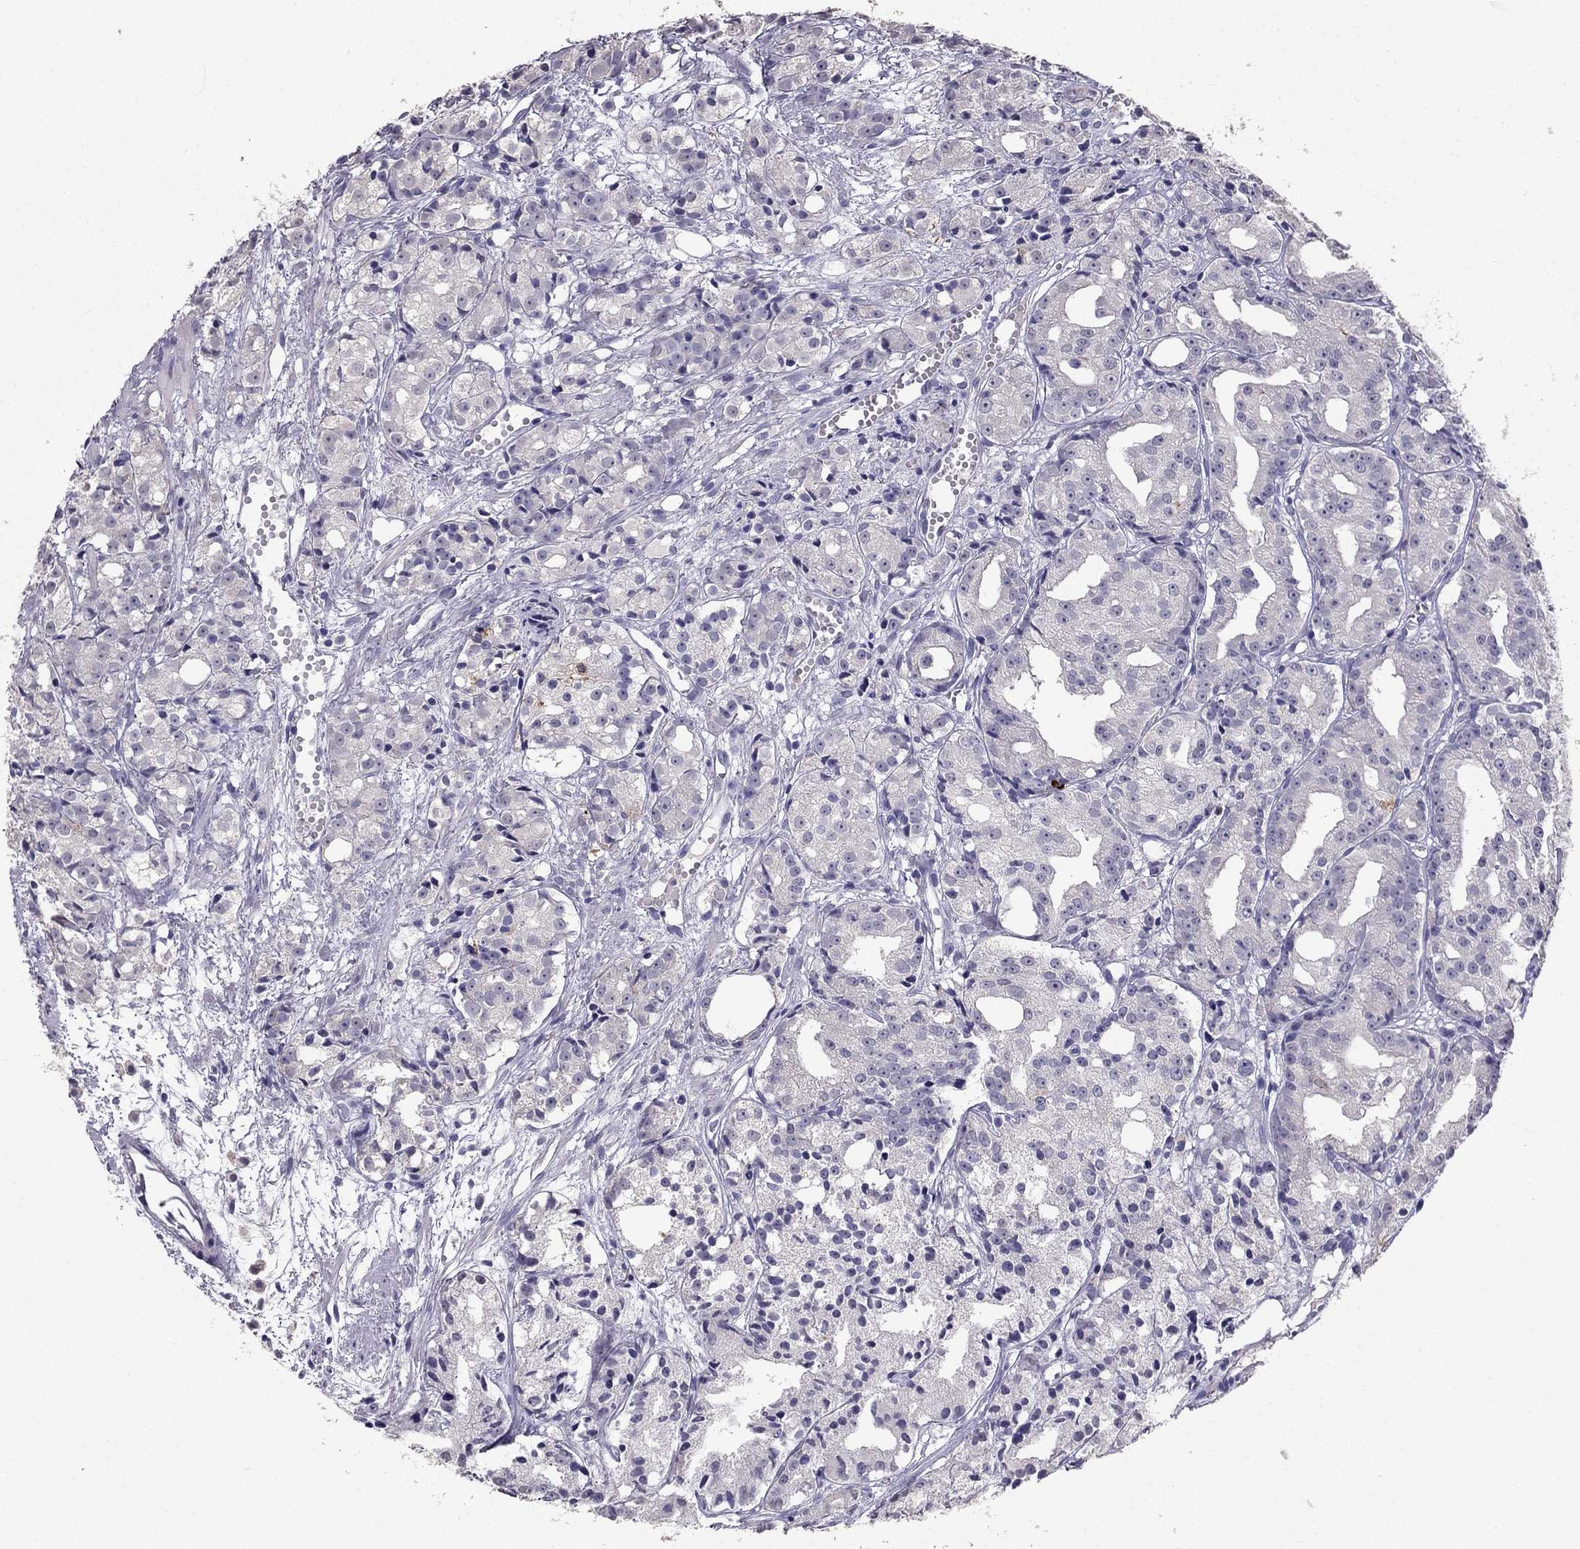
{"staining": {"intensity": "negative", "quantity": "none", "location": "none"}, "tissue": "prostate cancer", "cell_type": "Tumor cells", "image_type": "cancer", "snomed": [{"axis": "morphology", "description": "Adenocarcinoma, Medium grade"}, {"axis": "topography", "description": "Prostate"}], "caption": "An IHC photomicrograph of medium-grade adenocarcinoma (prostate) is shown. There is no staining in tumor cells of medium-grade adenocarcinoma (prostate).", "gene": "SCG5", "patient": {"sex": "male", "age": 74}}